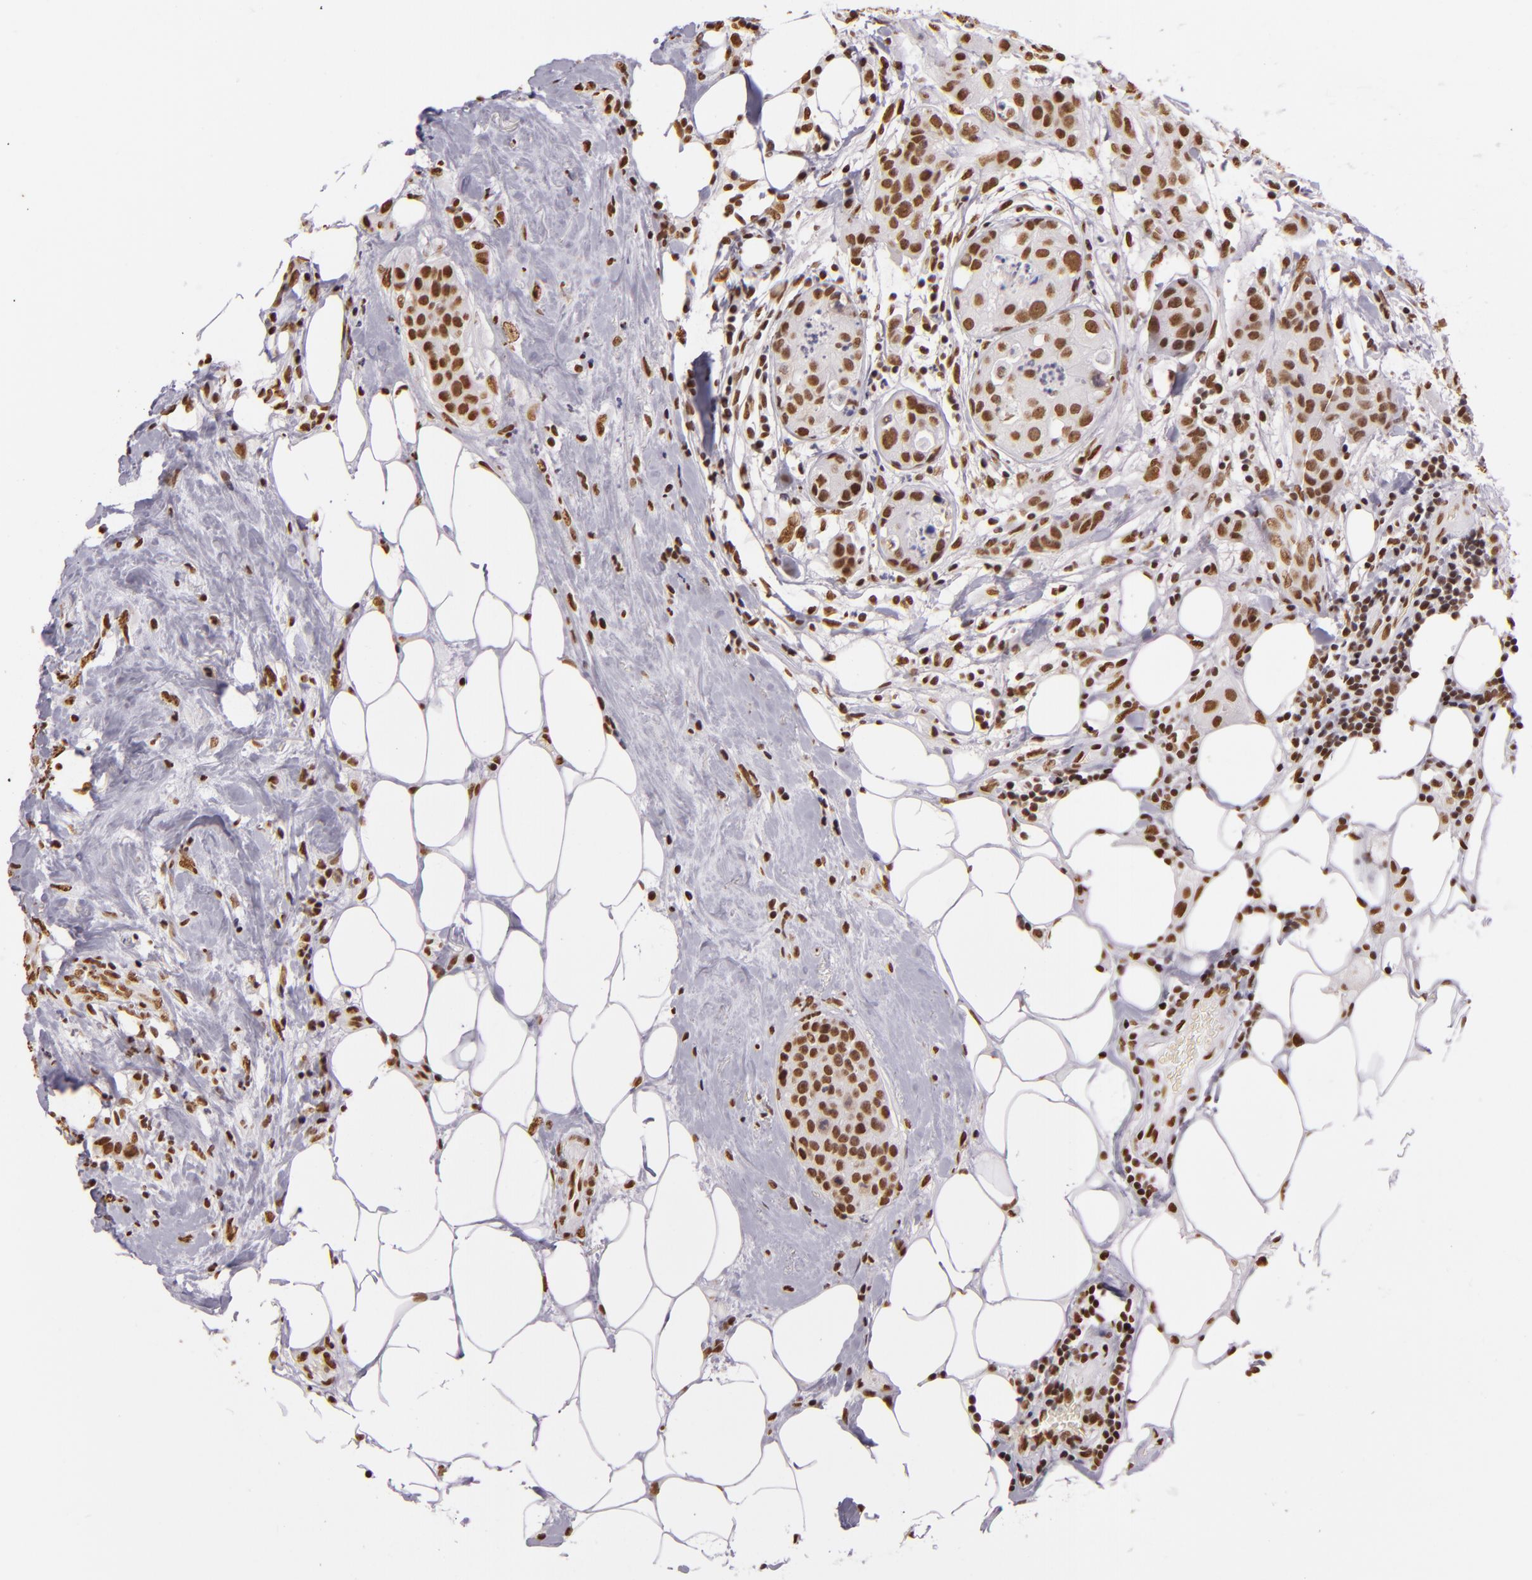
{"staining": {"intensity": "strong", "quantity": ">75%", "location": "nuclear"}, "tissue": "breast cancer", "cell_type": "Tumor cells", "image_type": "cancer", "snomed": [{"axis": "morphology", "description": "Duct carcinoma"}, {"axis": "topography", "description": "Breast"}], "caption": "Immunohistochemical staining of human breast intraductal carcinoma shows strong nuclear protein staining in approximately >75% of tumor cells.", "gene": "PAPOLA", "patient": {"sex": "female", "age": 45}}